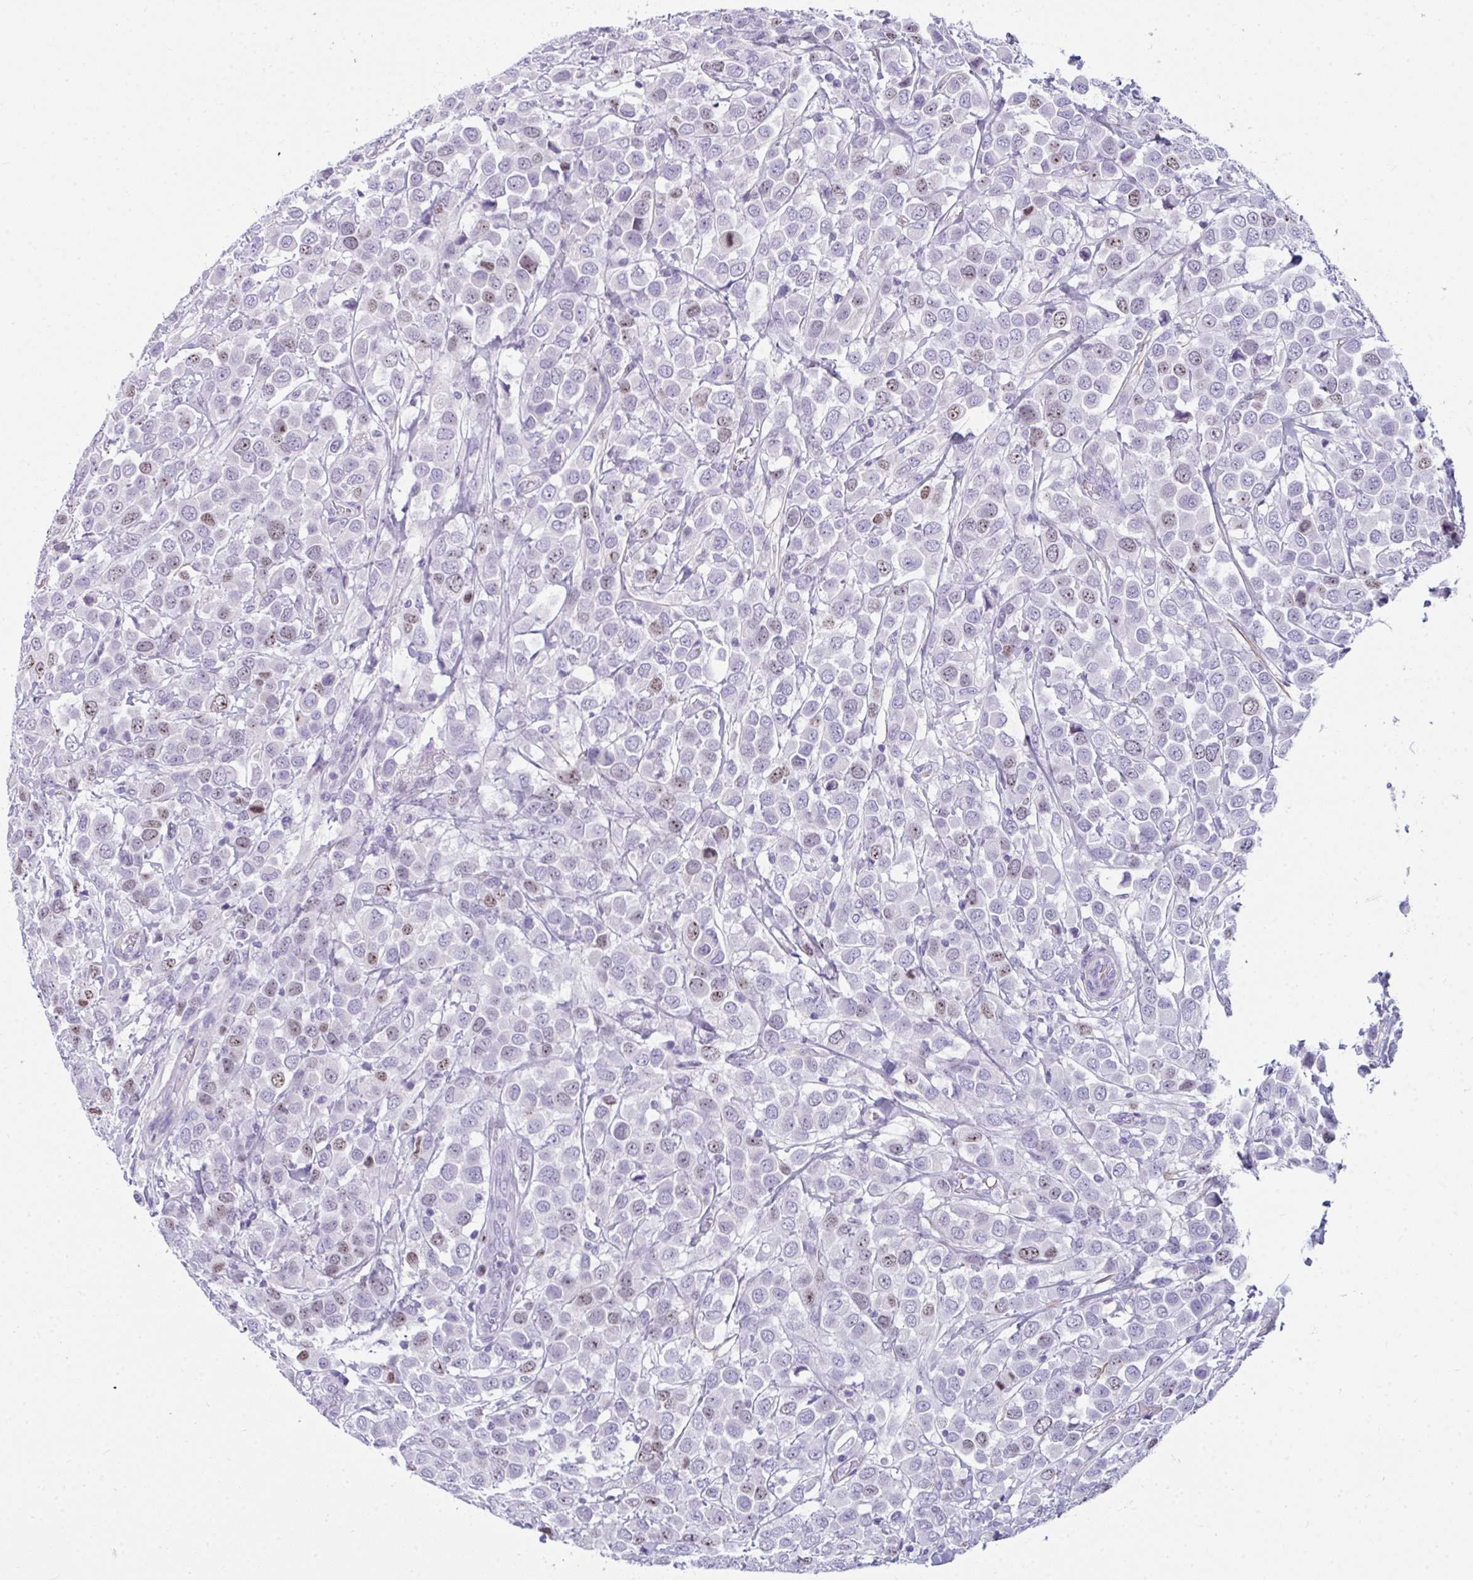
{"staining": {"intensity": "moderate", "quantity": "<25%", "location": "nuclear"}, "tissue": "breast cancer", "cell_type": "Tumor cells", "image_type": "cancer", "snomed": [{"axis": "morphology", "description": "Duct carcinoma"}, {"axis": "topography", "description": "Breast"}], "caption": "Immunohistochemistry (IHC) staining of breast cancer (invasive ductal carcinoma), which displays low levels of moderate nuclear staining in approximately <25% of tumor cells indicating moderate nuclear protein staining. The staining was performed using DAB (3,3'-diaminobenzidine) (brown) for protein detection and nuclei were counterstained in hematoxylin (blue).", "gene": "SUZ12", "patient": {"sex": "female", "age": 61}}